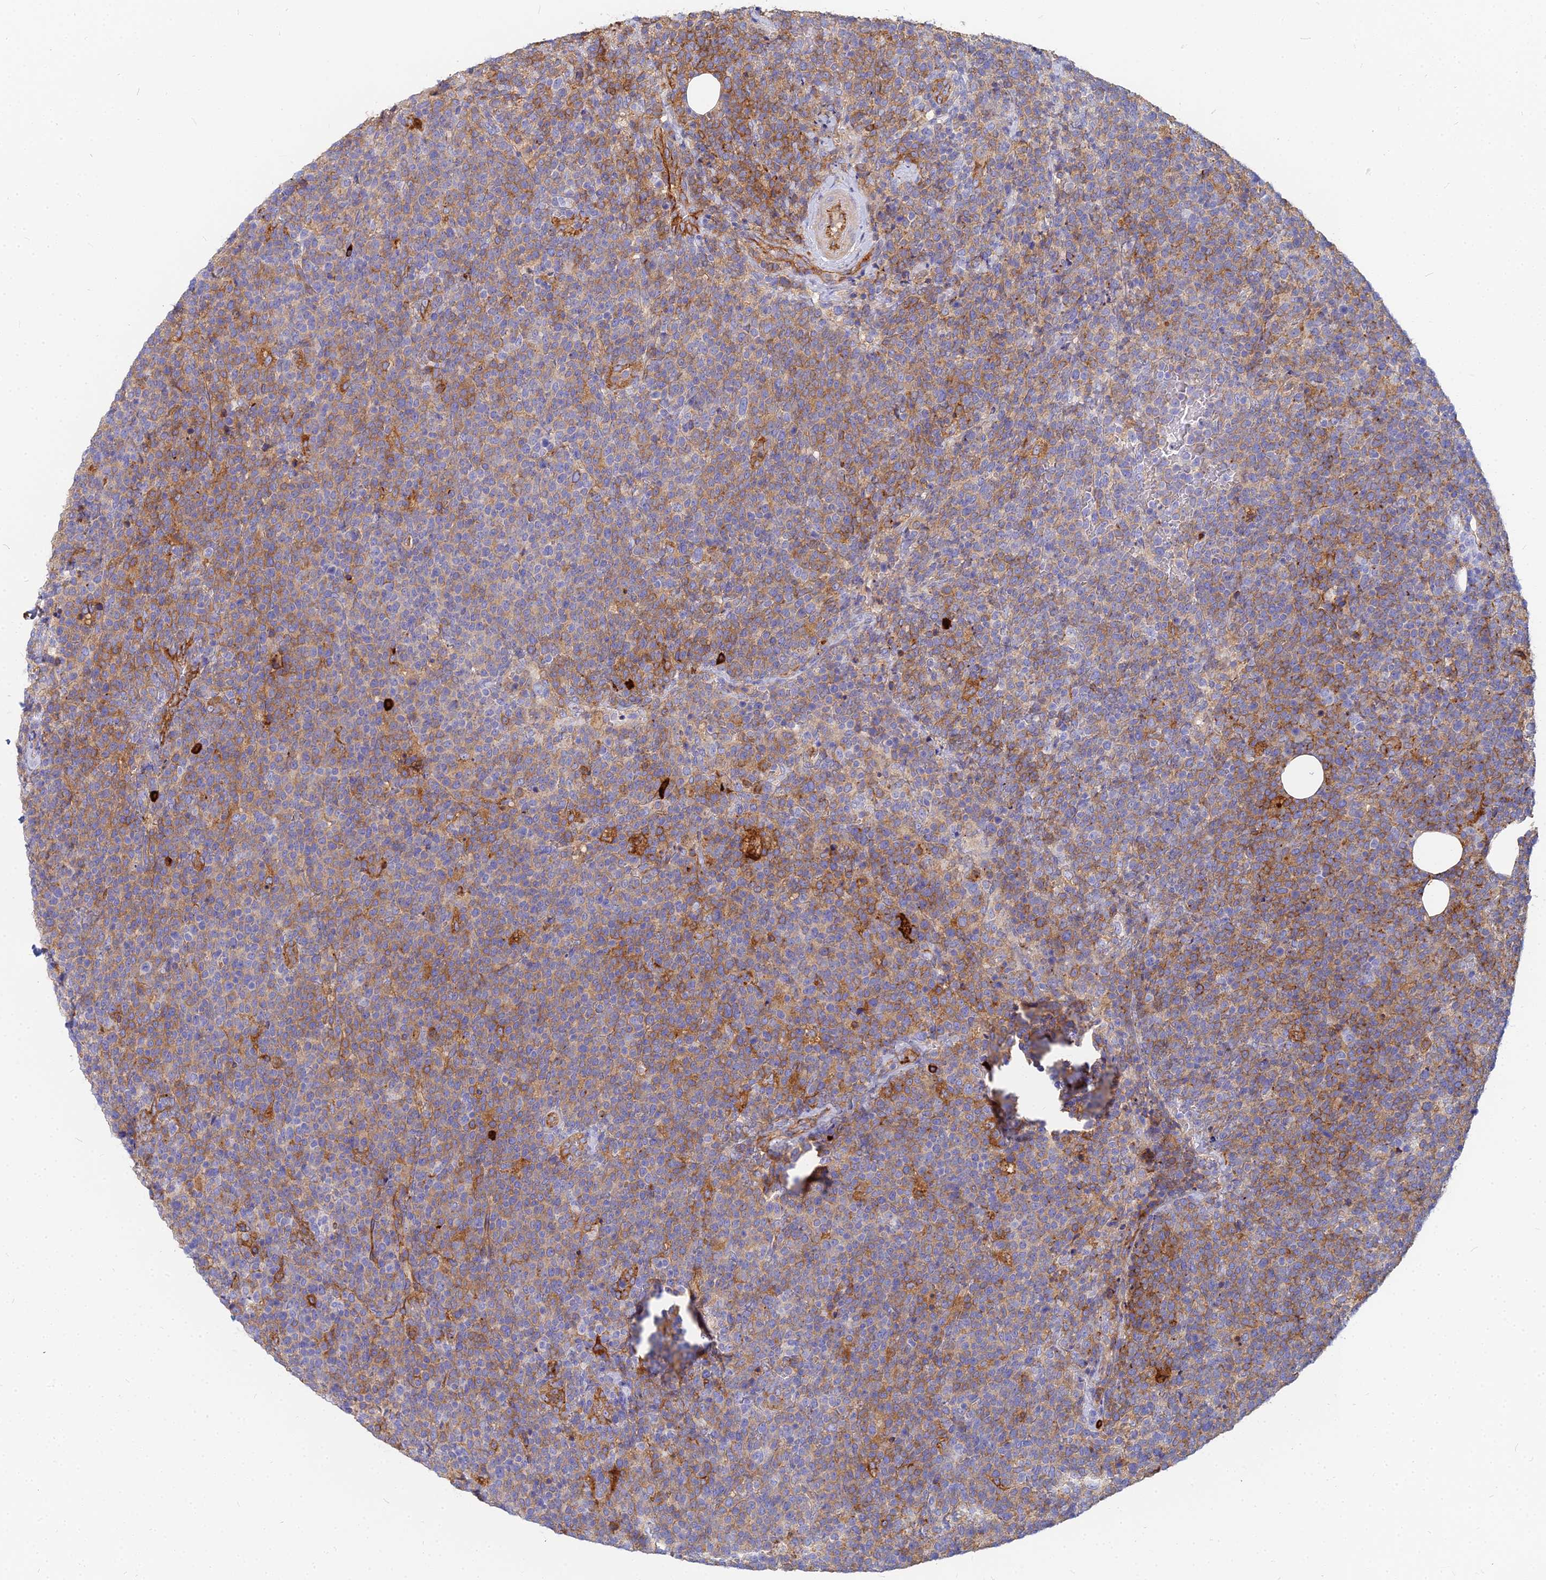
{"staining": {"intensity": "moderate", "quantity": "25%-75%", "location": "cytoplasmic/membranous"}, "tissue": "lymphoma", "cell_type": "Tumor cells", "image_type": "cancer", "snomed": [{"axis": "morphology", "description": "Malignant lymphoma, non-Hodgkin's type, High grade"}, {"axis": "topography", "description": "Lymph node"}], "caption": "A micrograph showing moderate cytoplasmic/membranous positivity in approximately 25%-75% of tumor cells in lymphoma, as visualized by brown immunohistochemical staining.", "gene": "VAT1", "patient": {"sex": "male", "age": 61}}